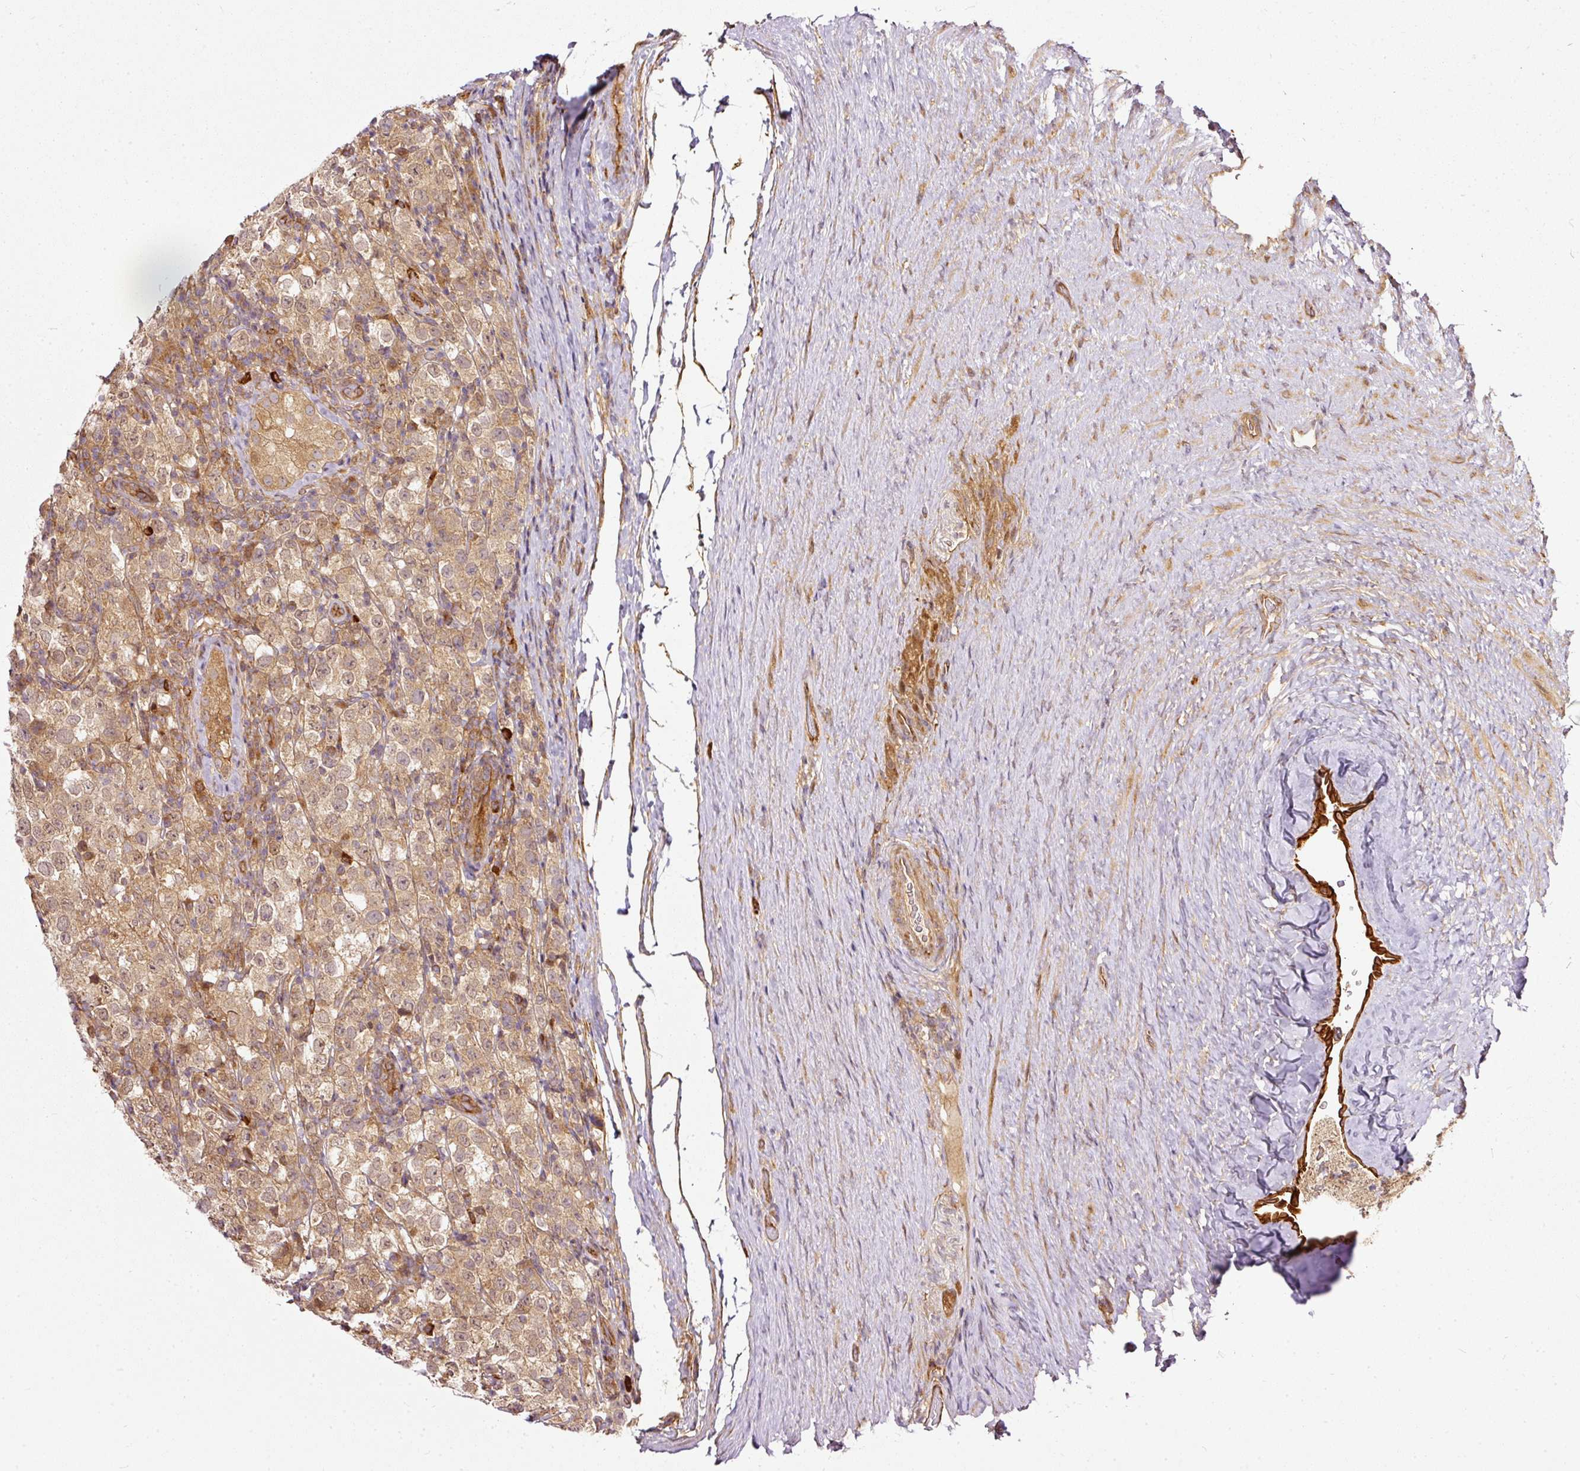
{"staining": {"intensity": "moderate", "quantity": ">75%", "location": "cytoplasmic/membranous"}, "tissue": "testis cancer", "cell_type": "Tumor cells", "image_type": "cancer", "snomed": [{"axis": "morphology", "description": "Seminoma, NOS"}, {"axis": "morphology", "description": "Carcinoma, Embryonal, NOS"}, {"axis": "topography", "description": "Testis"}], "caption": "The image shows immunohistochemical staining of testis embryonal carcinoma. There is moderate cytoplasmic/membranous staining is identified in approximately >75% of tumor cells.", "gene": "MIF4GD", "patient": {"sex": "male", "age": 41}}